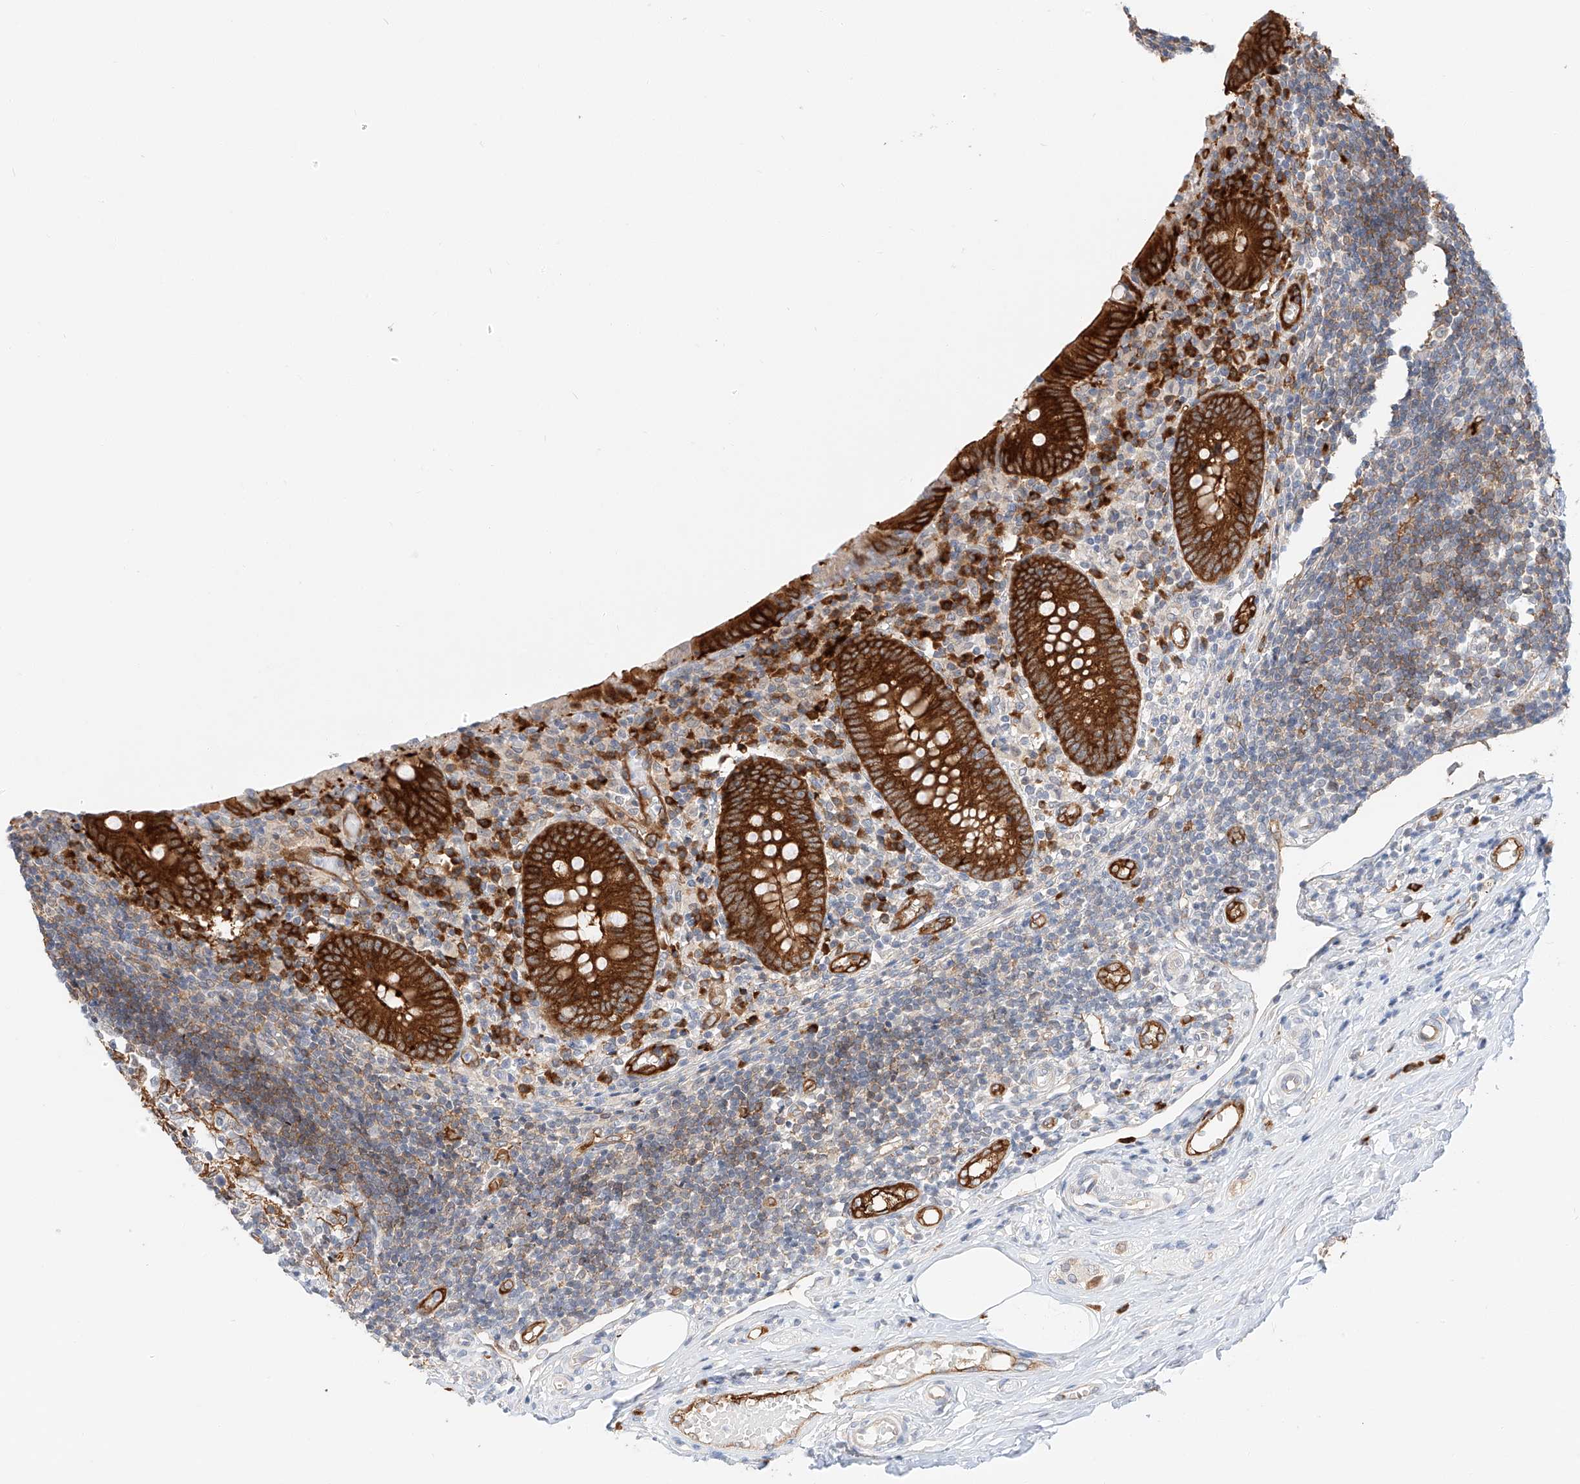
{"staining": {"intensity": "strong", "quantity": ">75%", "location": "cytoplasmic/membranous"}, "tissue": "appendix", "cell_type": "Glandular cells", "image_type": "normal", "snomed": [{"axis": "morphology", "description": "Normal tissue, NOS"}, {"axis": "topography", "description": "Appendix"}], "caption": "Immunohistochemistry (DAB (3,3'-diaminobenzidine)) staining of benign human appendix reveals strong cytoplasmic/membranous protein staining in approximately >75% of glandular cells.", "gene": "CARMIL1", "patient": {"sex": "female", "age": 17}}